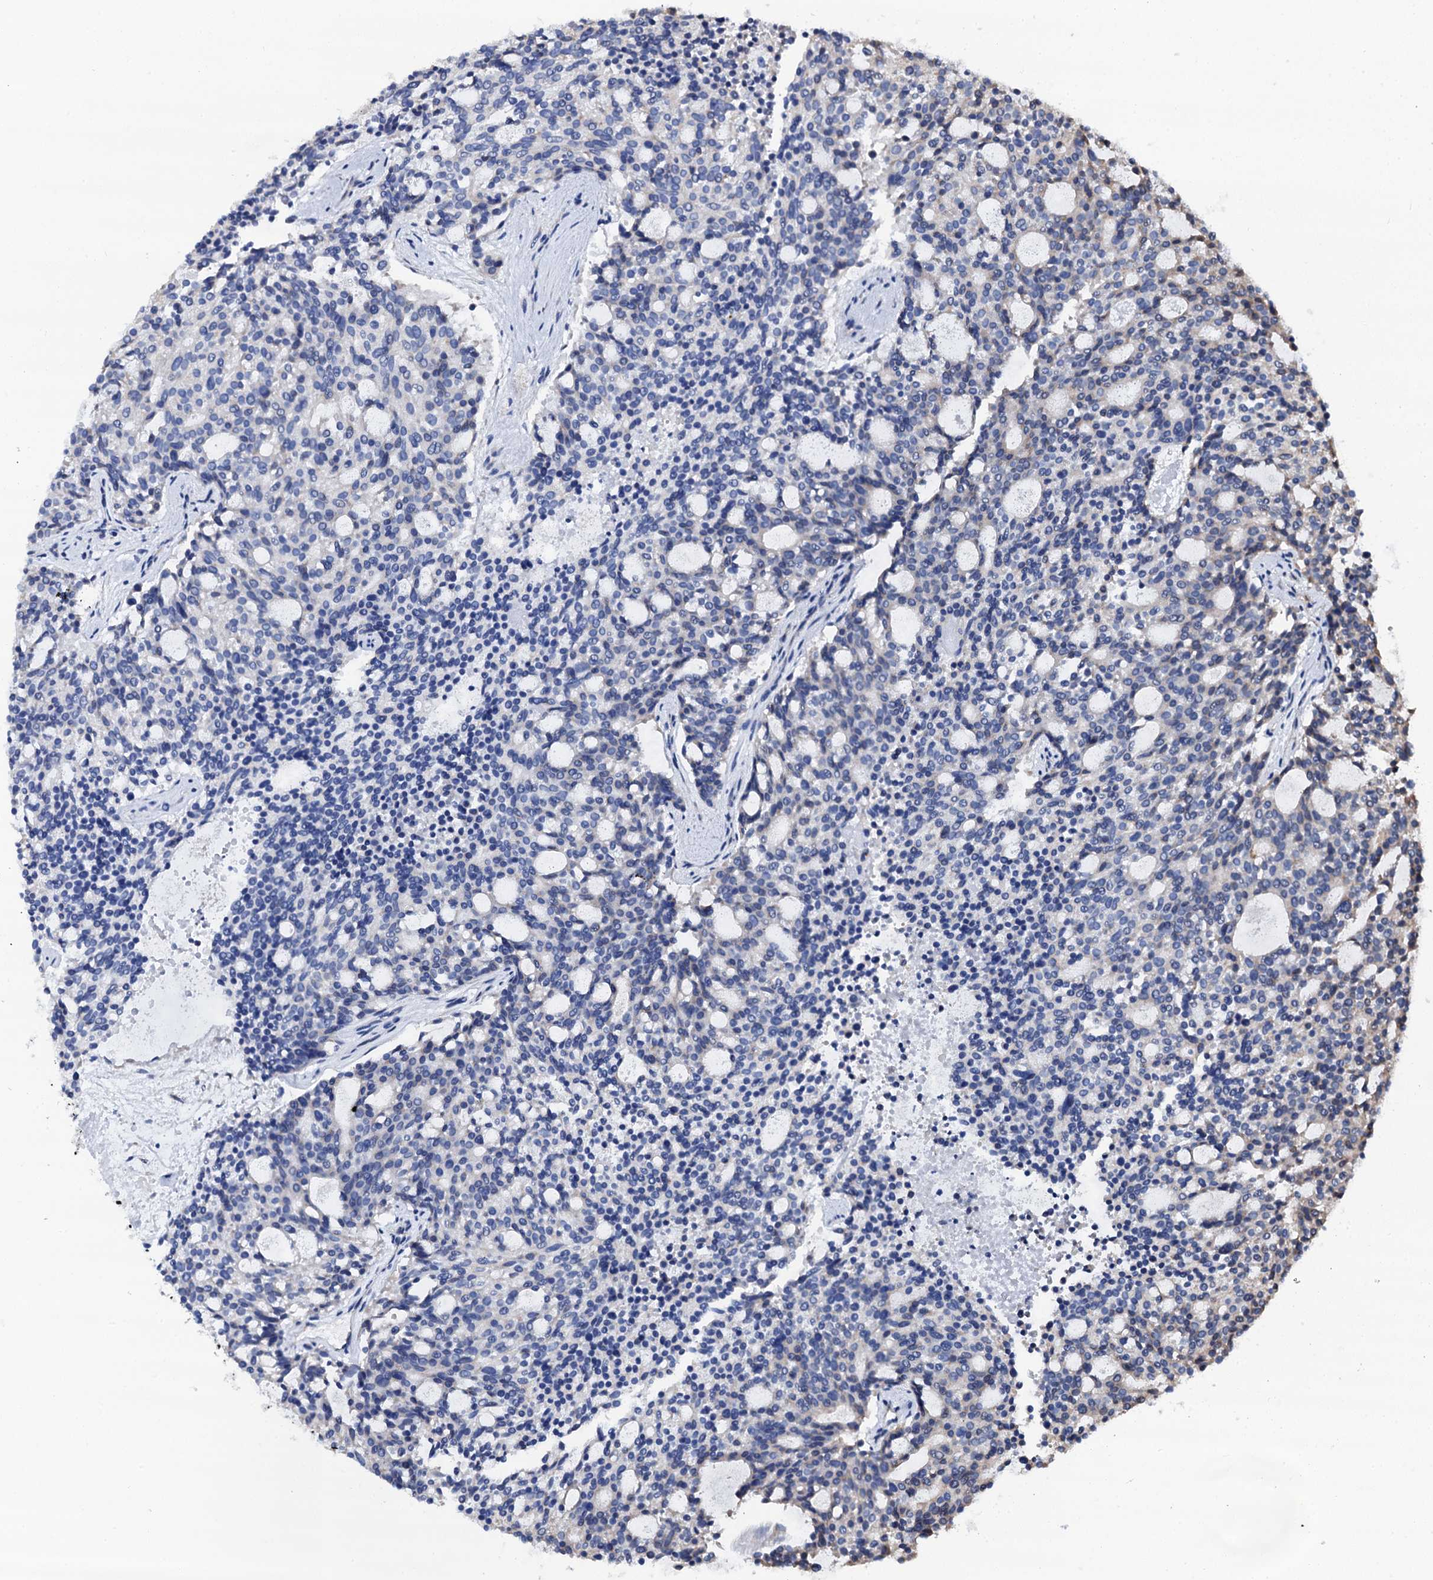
{"staining": {"intensity": "negative", "quantity": "none", "location": "none"}, "tissue": "carcinoid", "cell_type": "Tumor cells", "image_type": "cancer", "snomed": [{"axis": "morphology", "description": "Carcinoid, malignant, NOS"}, {"axis": "topography", "description": "Pancreas"}], "caption": "High magnification brightfield microscopy of carcinoid stained with DAB (3,3'-diaminobenzidine) (brown) and counterstained with hematoxylin (blue): tumor cells show no significant expression. The staining was performed using DAB to visualize the protein expression in brown, while the nuclei were stained in blue with hematoxylin (Magnification: 20x).", "gene": "AKAP3", "patient": {"sex": "female", "age": 54}}